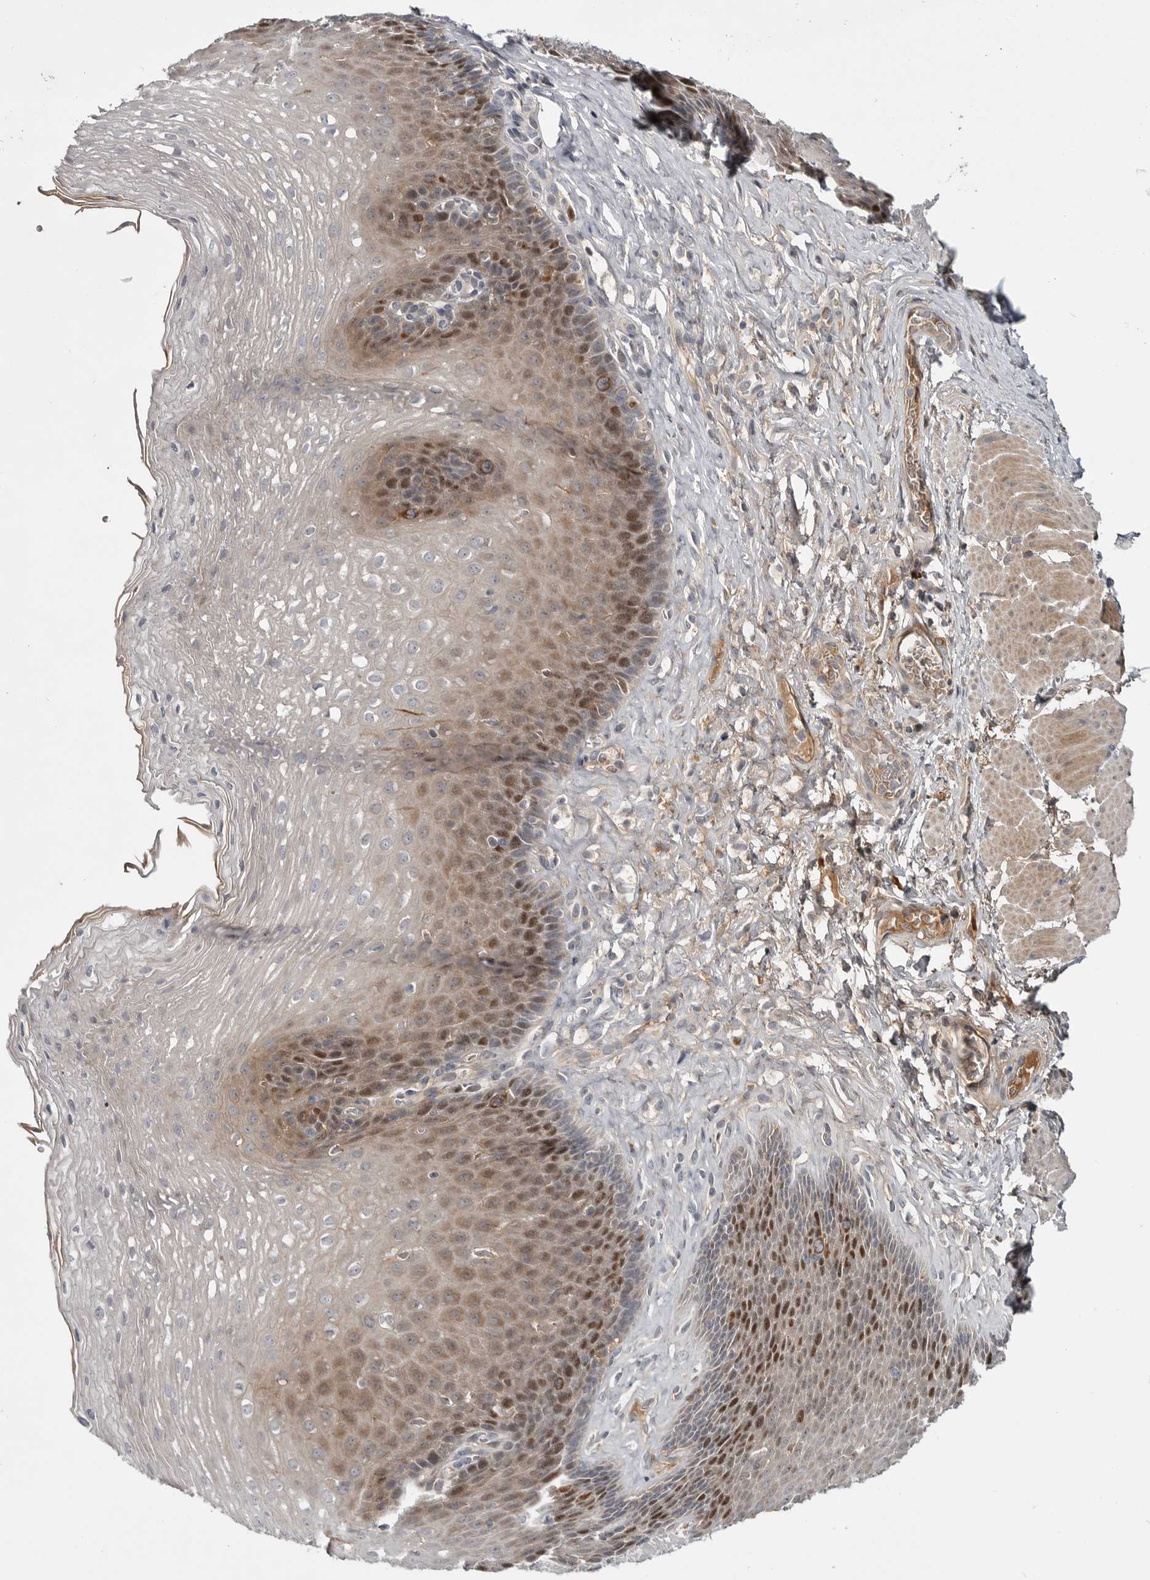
{"staining": {"intensity": "moderate", "quantity": "25%-75%", "location": "cytoplasmic/membranous,nuclear"}, "tissue": "esophagus", "cell_type": "Squamous epithelial cells", "image_type": "normal", "snomed": [{"axis": "morphology", "description": "Normal tissue, NOS"}, {"axis": "topography", "description": "Esophagus"}], "caption": "This histopathology image reveals immunohistochemistry staining of unremarkable esophagus, with medium moderate cytoplasmic/membranous,nuclear positivity in approximately 25%-75% of squamous epithelial cells.", "gene": "ZNF277", "patient": {"sex": "female", "age": 66}}